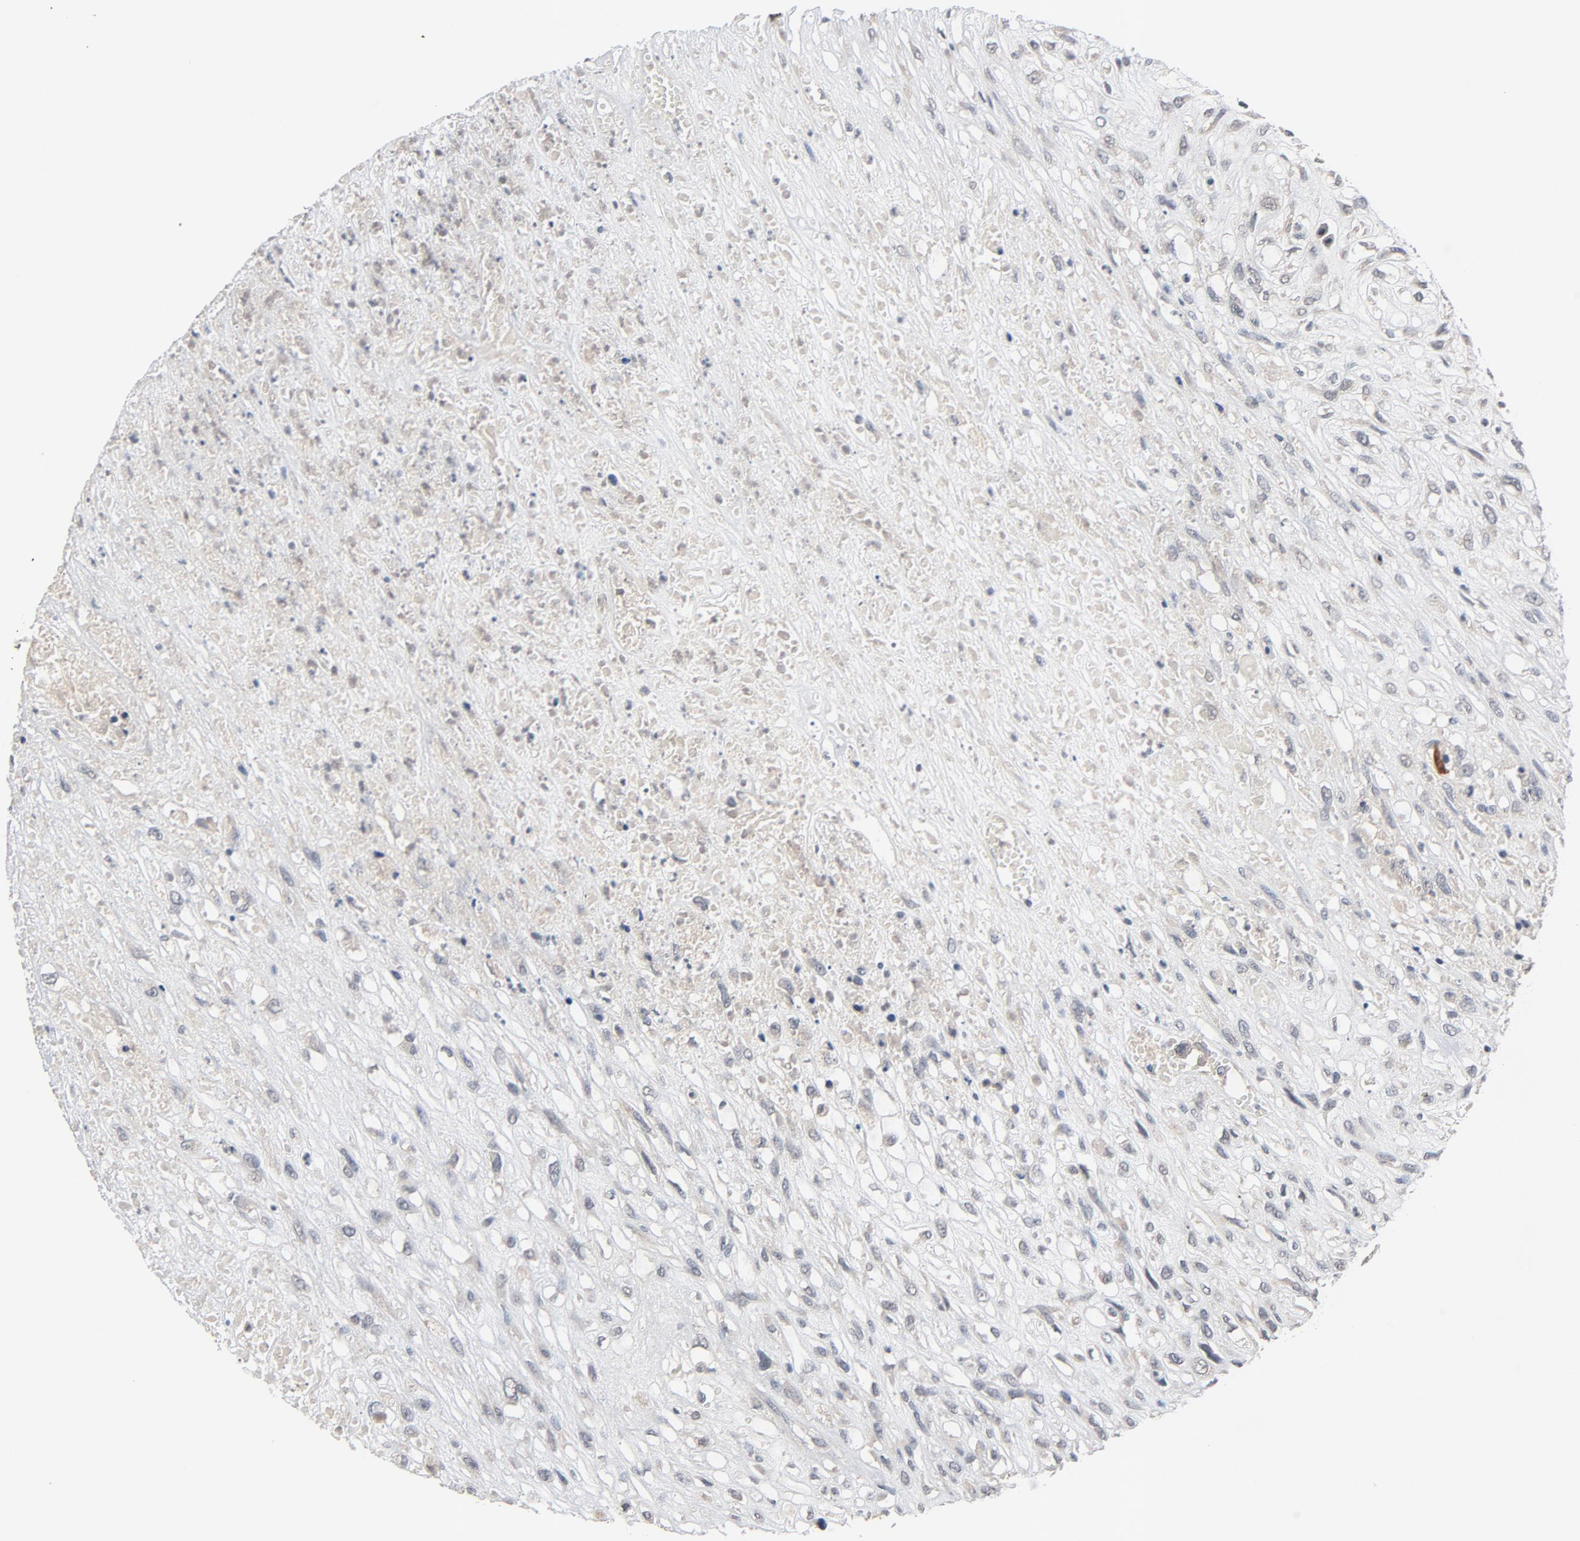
{"staining": {"intensity": "negative", "quantity": "none", "location": "none"}, "tissue": "head and neck cancer", "cell_type": "Tumor cells", "image_type": "cancer", "snomed": [{"axis": "morphology", "description": "Necrosis, NOS"}, {"axis": "morphology", "description": "Neoplasm, malignant, NOS"}, {"axis": "topography", "description": "Salivary gland"}, {"axis": "topography", "description": "Head-Neck"}], "caption": "DAB (3,3'-diaminobenzidine) immunohistochemical staining of head and neck cancer displays no significant positivity in tumor cells.", "gene": "MT3", "patient": {"sex": "male", "age": 43}}